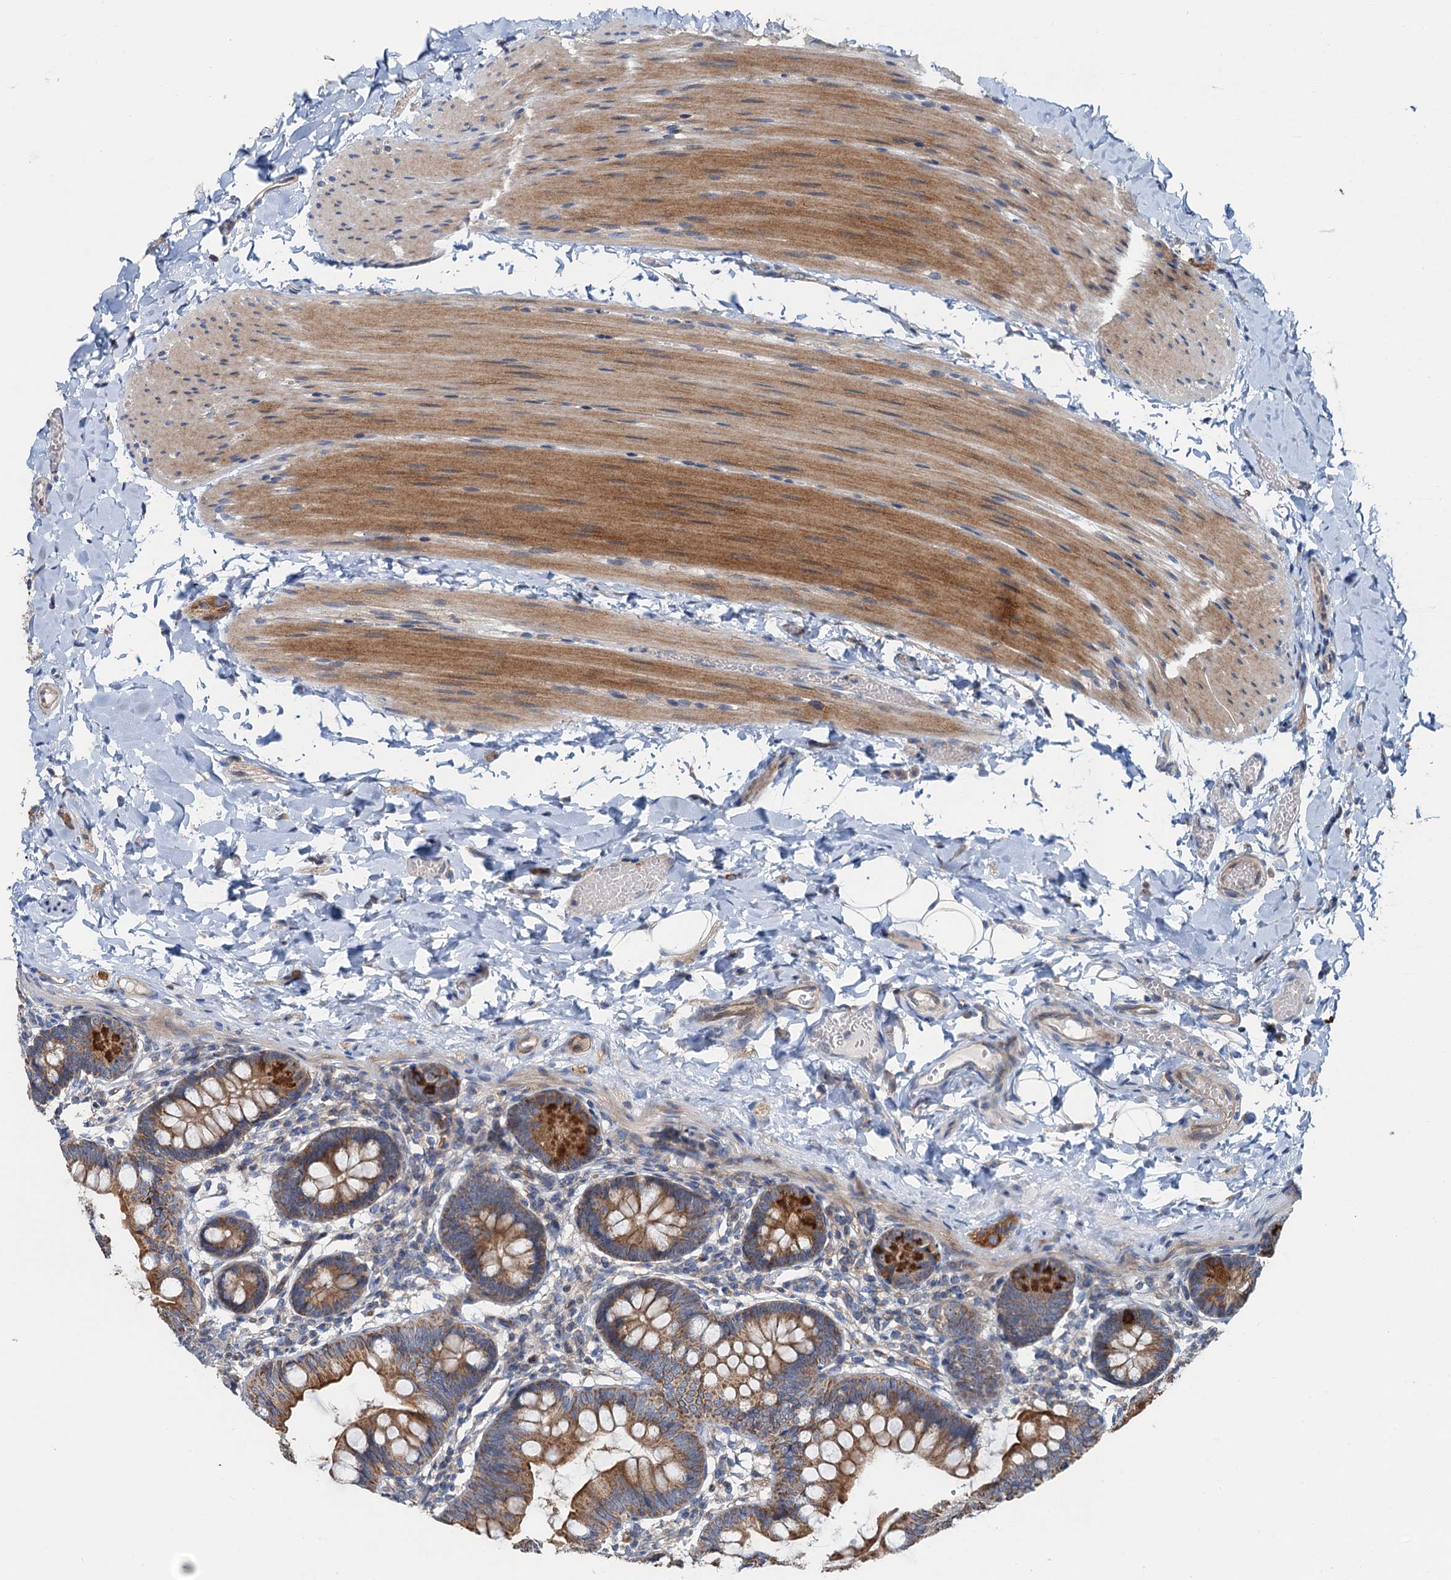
{"staining": {"intensity": "strong", "quantity": ">75%", "location": "cytoplasmic/membranous"}, "tissue": "small intestine", "cell_type": "Glandular cells", "image_type": "normal", "snomed": [{"axis": "morphology", "description": "Normal tissue, NOS"}, {"axis": "topography", "description": "Small intestine"}], "caption": "The micrograph shows immunohistochemical staining of benign small intestine. There is strong cytoplasmic/membranous positivity is appreciated in approximately >75% of glandular cells. (DAB (3,3'-diaminobenzidine) IHC, brown staining for protein, blue staining for nuclei).", "gene": "ANKRD26", "patient": {"sex": "male", "age": 7}}